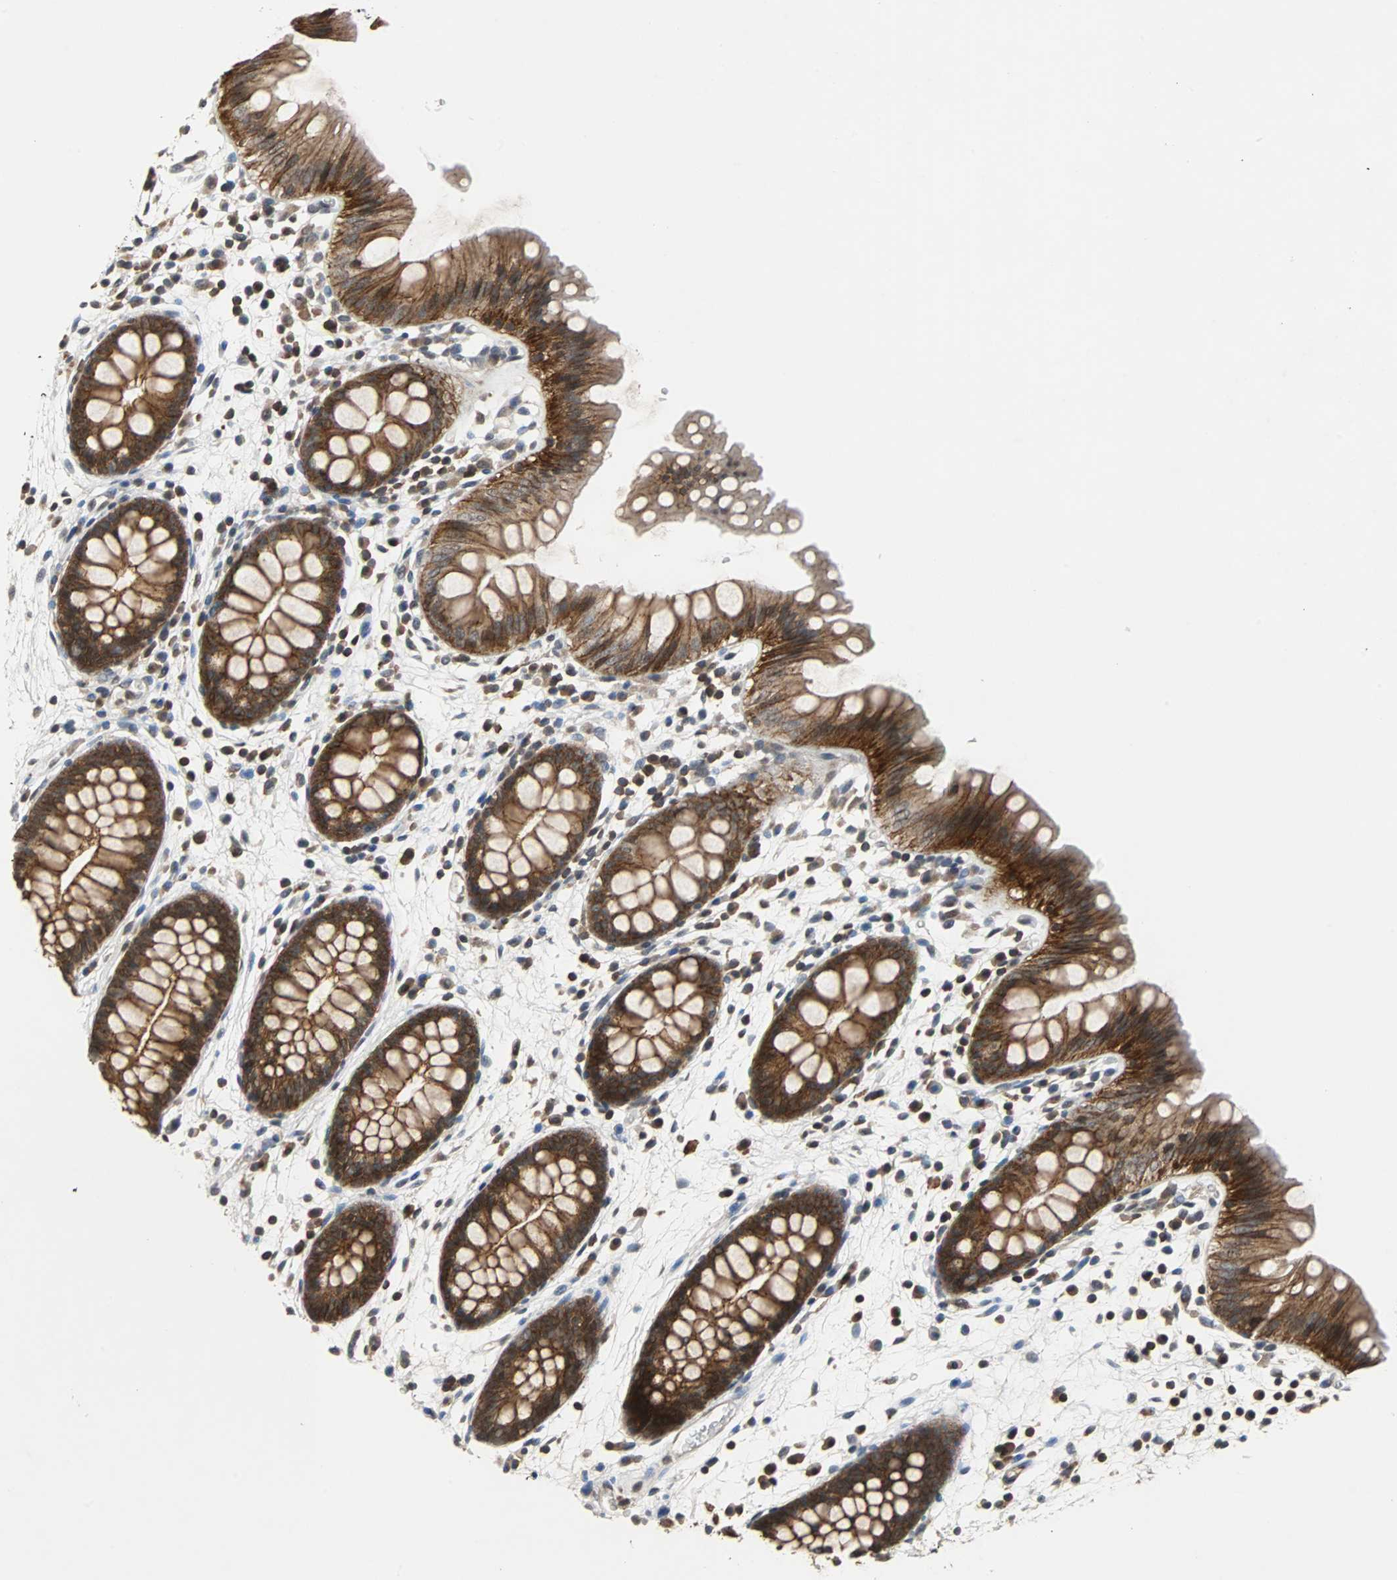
{"staining": {"intensity": "moderate", "quantity": ">75%", "location": "cytoplasmic/membranous"}, "tissue": "colon", "cell_type": "Endothelial cells", "image_type": "normal", "snomed": [{"axis": "morphology", "description": "Normal tissue, NOS"}, {"axis": "topography", "description": "Smooth muscle"}, {"axis": "topography", "description": "Colon"}], "caption": "Brown immunohistochemical staining in unremarkable human colon demonstrates moderate cytoplasmic/membranous expression in about >75% of endothelial cells.", "gene": "LSR", "patient": {"sex": "male", "age": 67}}